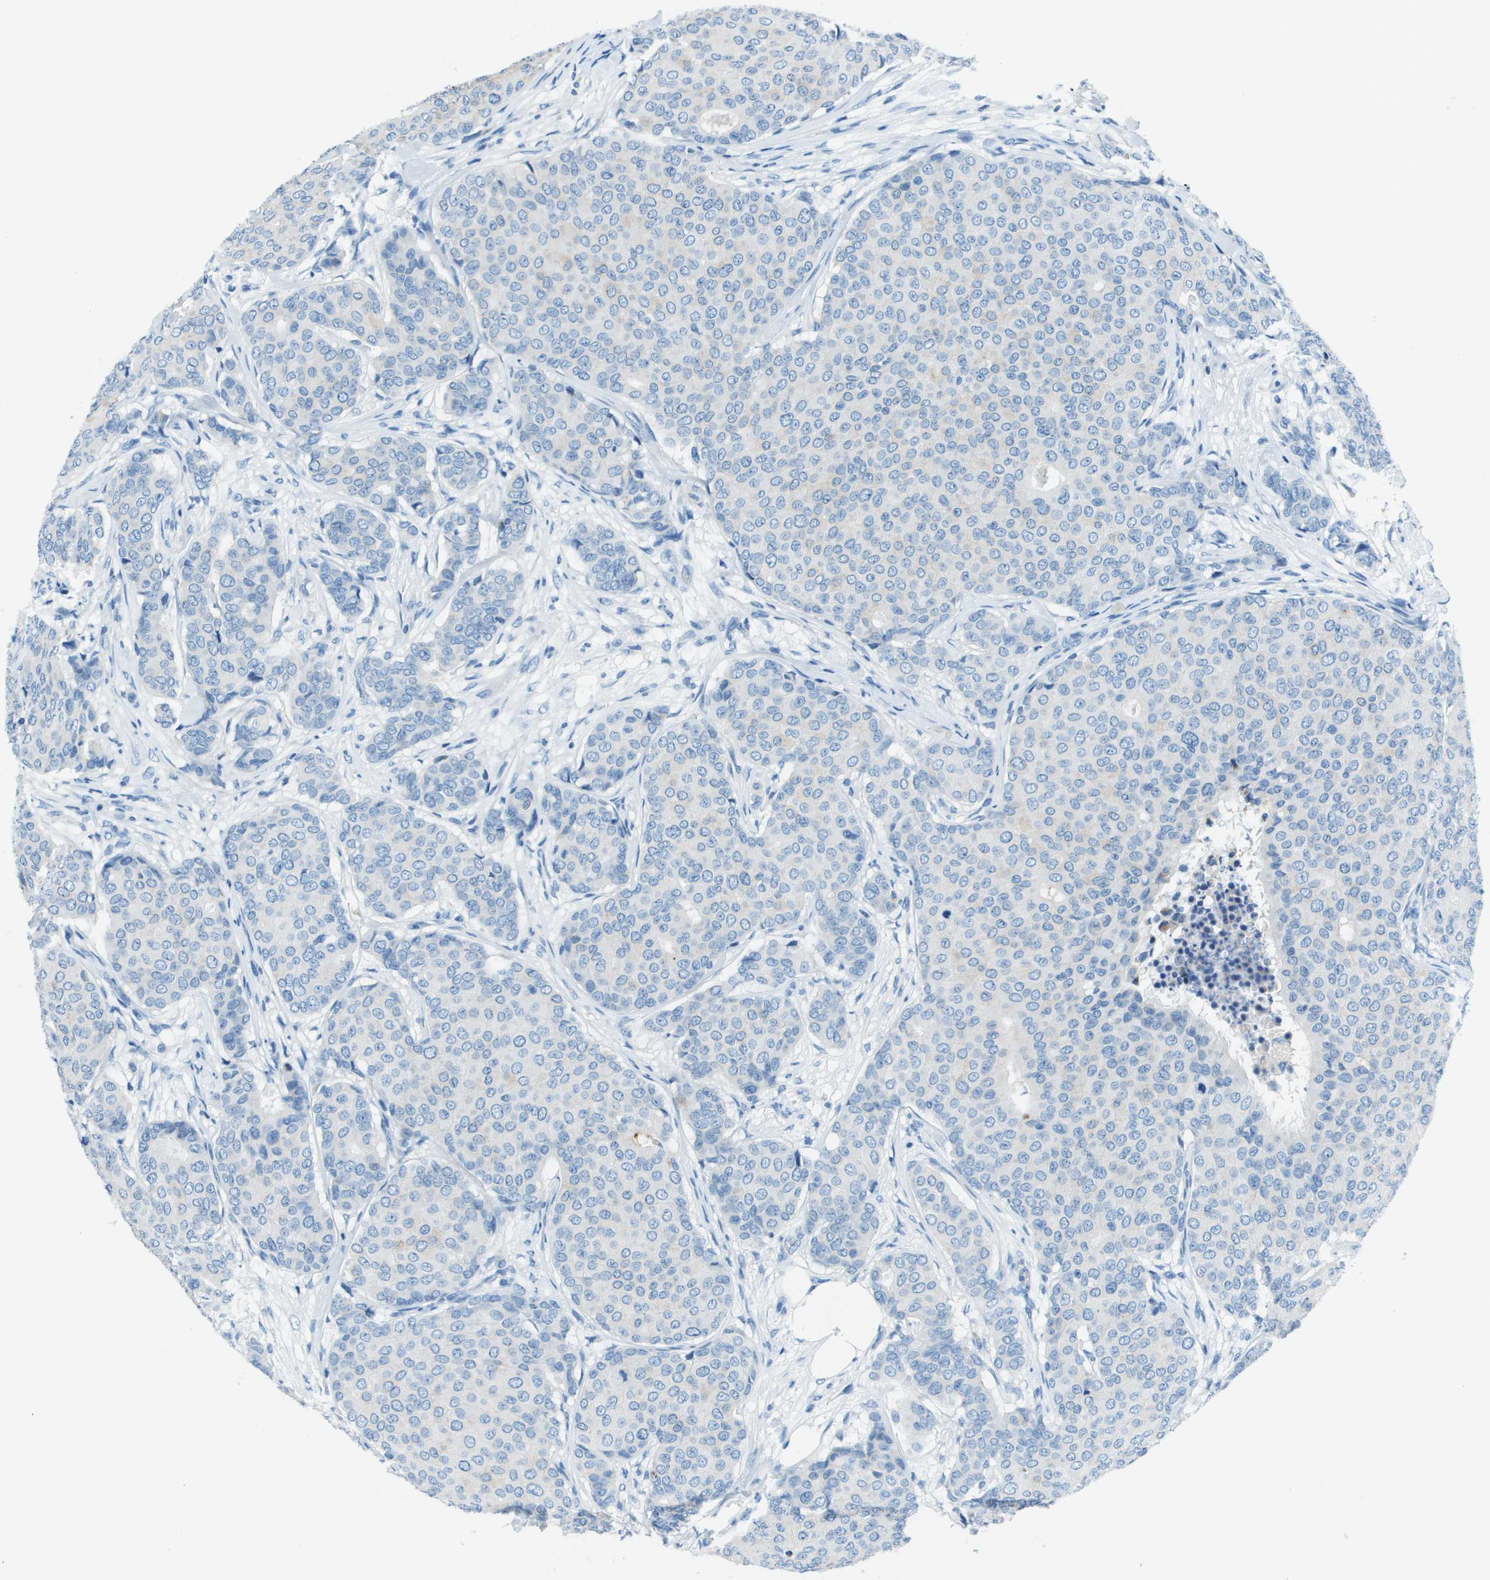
{"staining": {"intensity": "negative", "quantity": "none", "location": "none"}, "tissue": "breast cancer", "cell_type": "Tumor cells", "image_type": "cancer", "snomed": [{"axis": "morphology", "description": "Duct carcinoma"}, {"axis": "topography", "description": "Breast"}], "caption": "This is a image of immunohistochemistry (IHC) staining of breast cancer, which shows no expression in tumor cells.", "gene": "SLC16A10", "patient": {"sex": "female", "age": 75}}